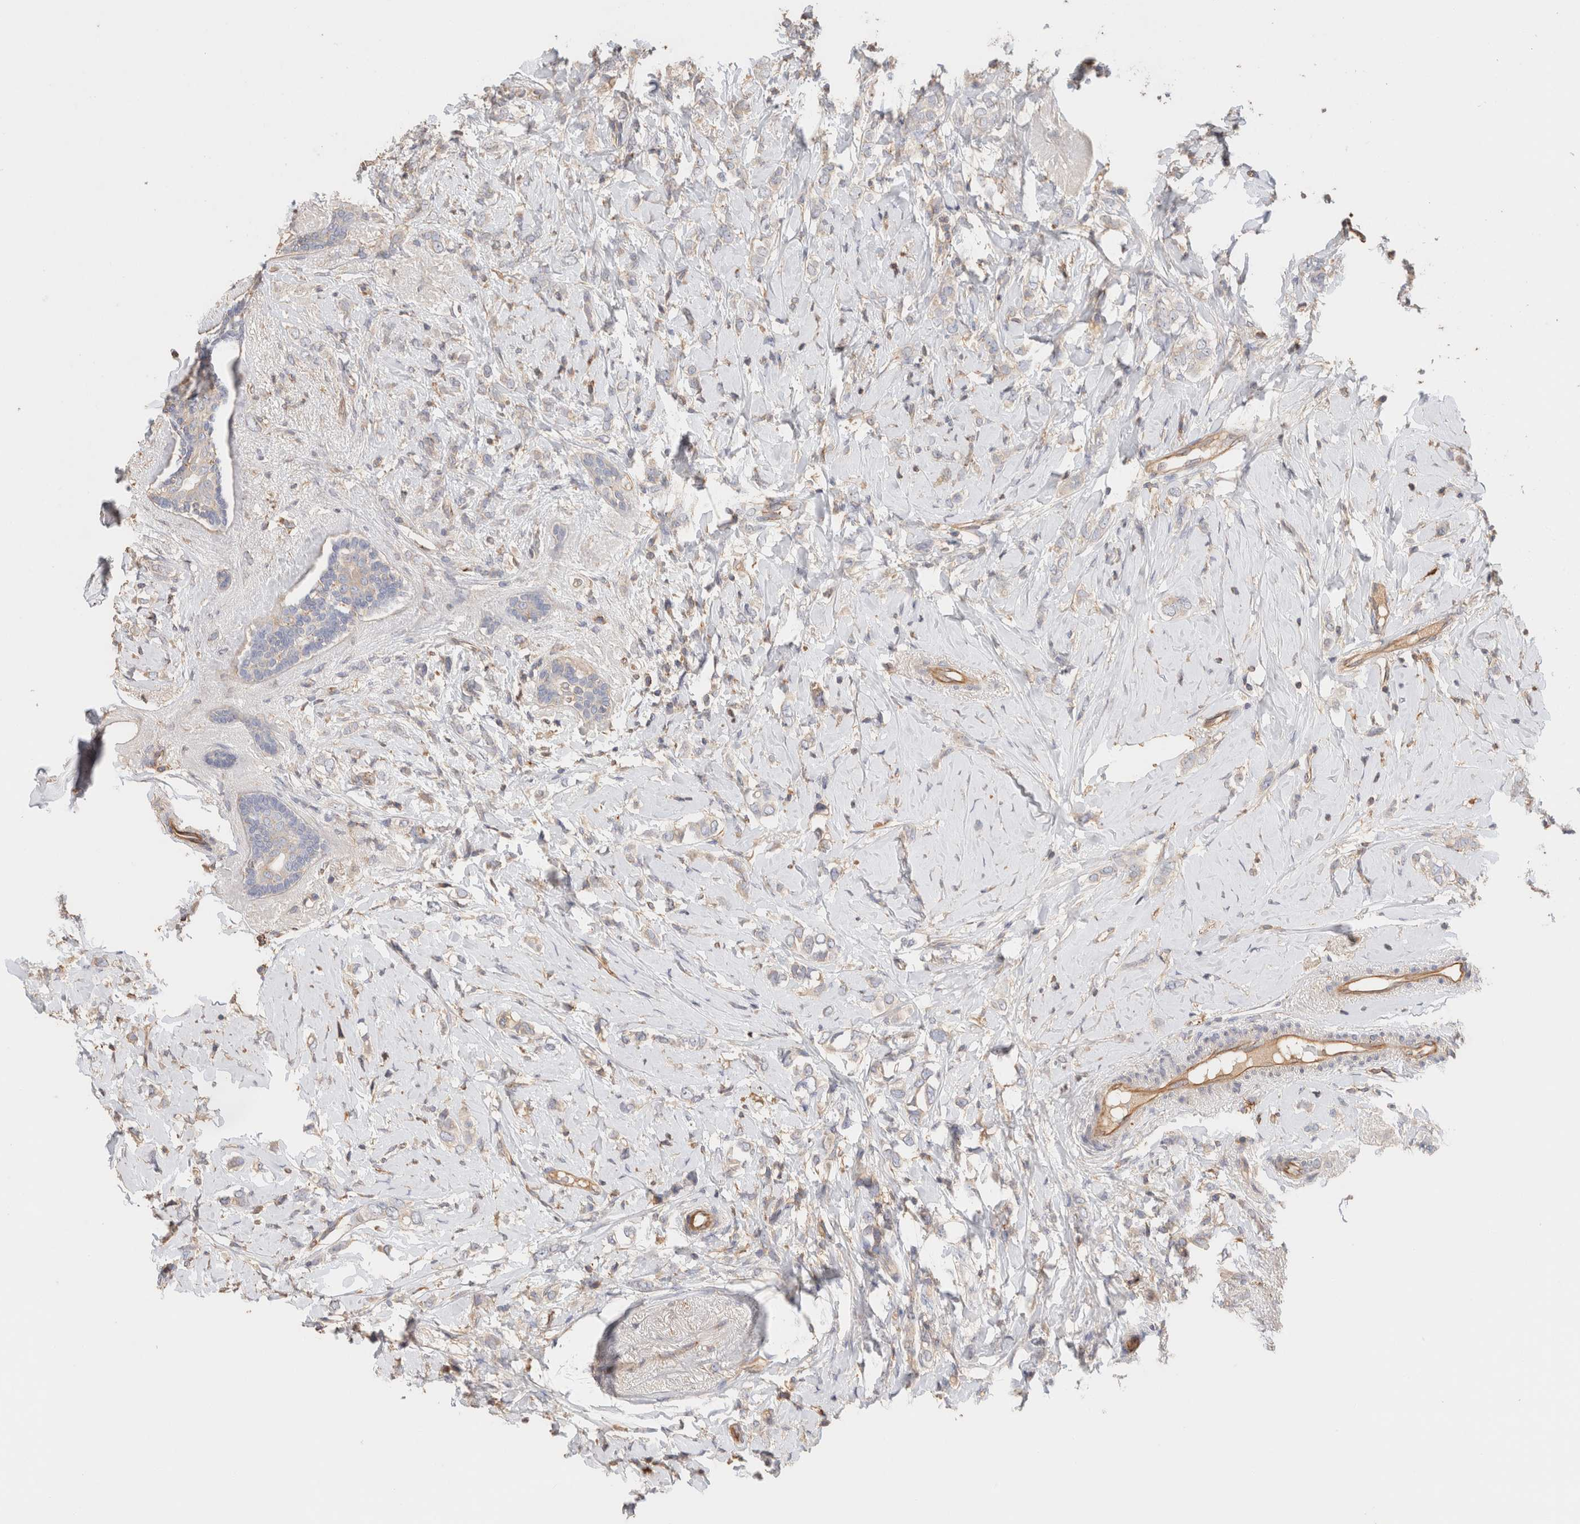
{"staining": {"intensity": "negative", "quantity": "none", "location": "none"}, "tissue": "breast cancer", "cell_type": "Tumor cells", "image_type": "cancer", "snomed": [{"axis": "morphology", "description": "Normal tissue, NOS"}, {"axis": "morphology", "description": "Lobular carcinoma"}, {"axis": "topography", "description": "Breast"}], "caption": "IHC of breast lobular carcinoma shows no staining in tumor cells.", "gene": "PROS1", "patient": {"sex": "female", "age": 47}}